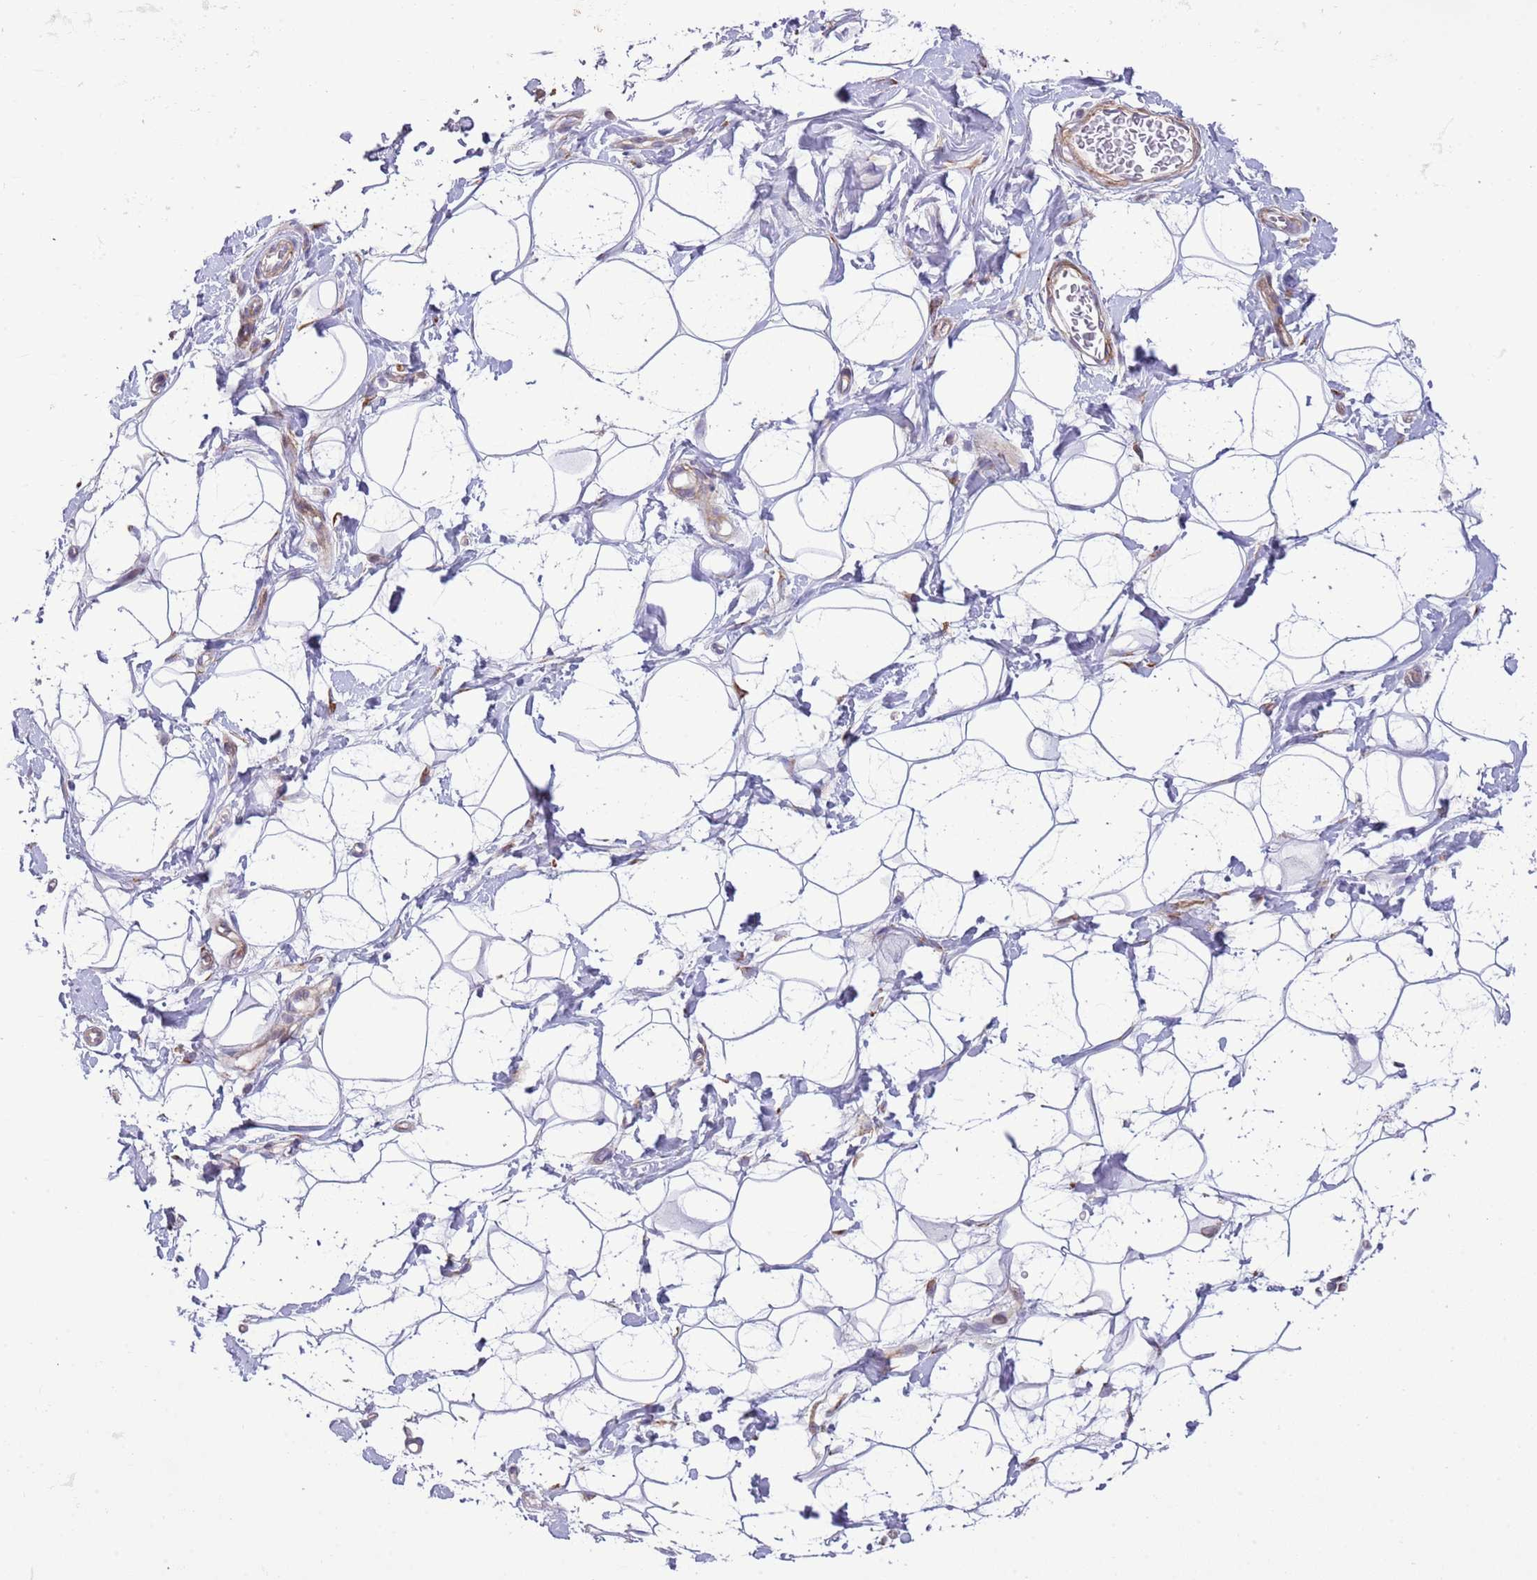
{"staining": {"intensity": "negative", "quantity": "none", "location": "none"}, "tissue": "adipose tissue", "cell_type": "Adipocytes", "image_type": "normal", "snomed": [{"axis": "morphology", "description": "Normal tissue, NOS"}, {"axis": "topography", "description": "Breast"}], "caption": "Adipocytes are negative for protein expression in benign human adipose tissue. (Immunohistochemistry, brightfield microscopy, high magnification).", "gene": "TOMM5", "patient": {"sex": "female", "age": 26}}